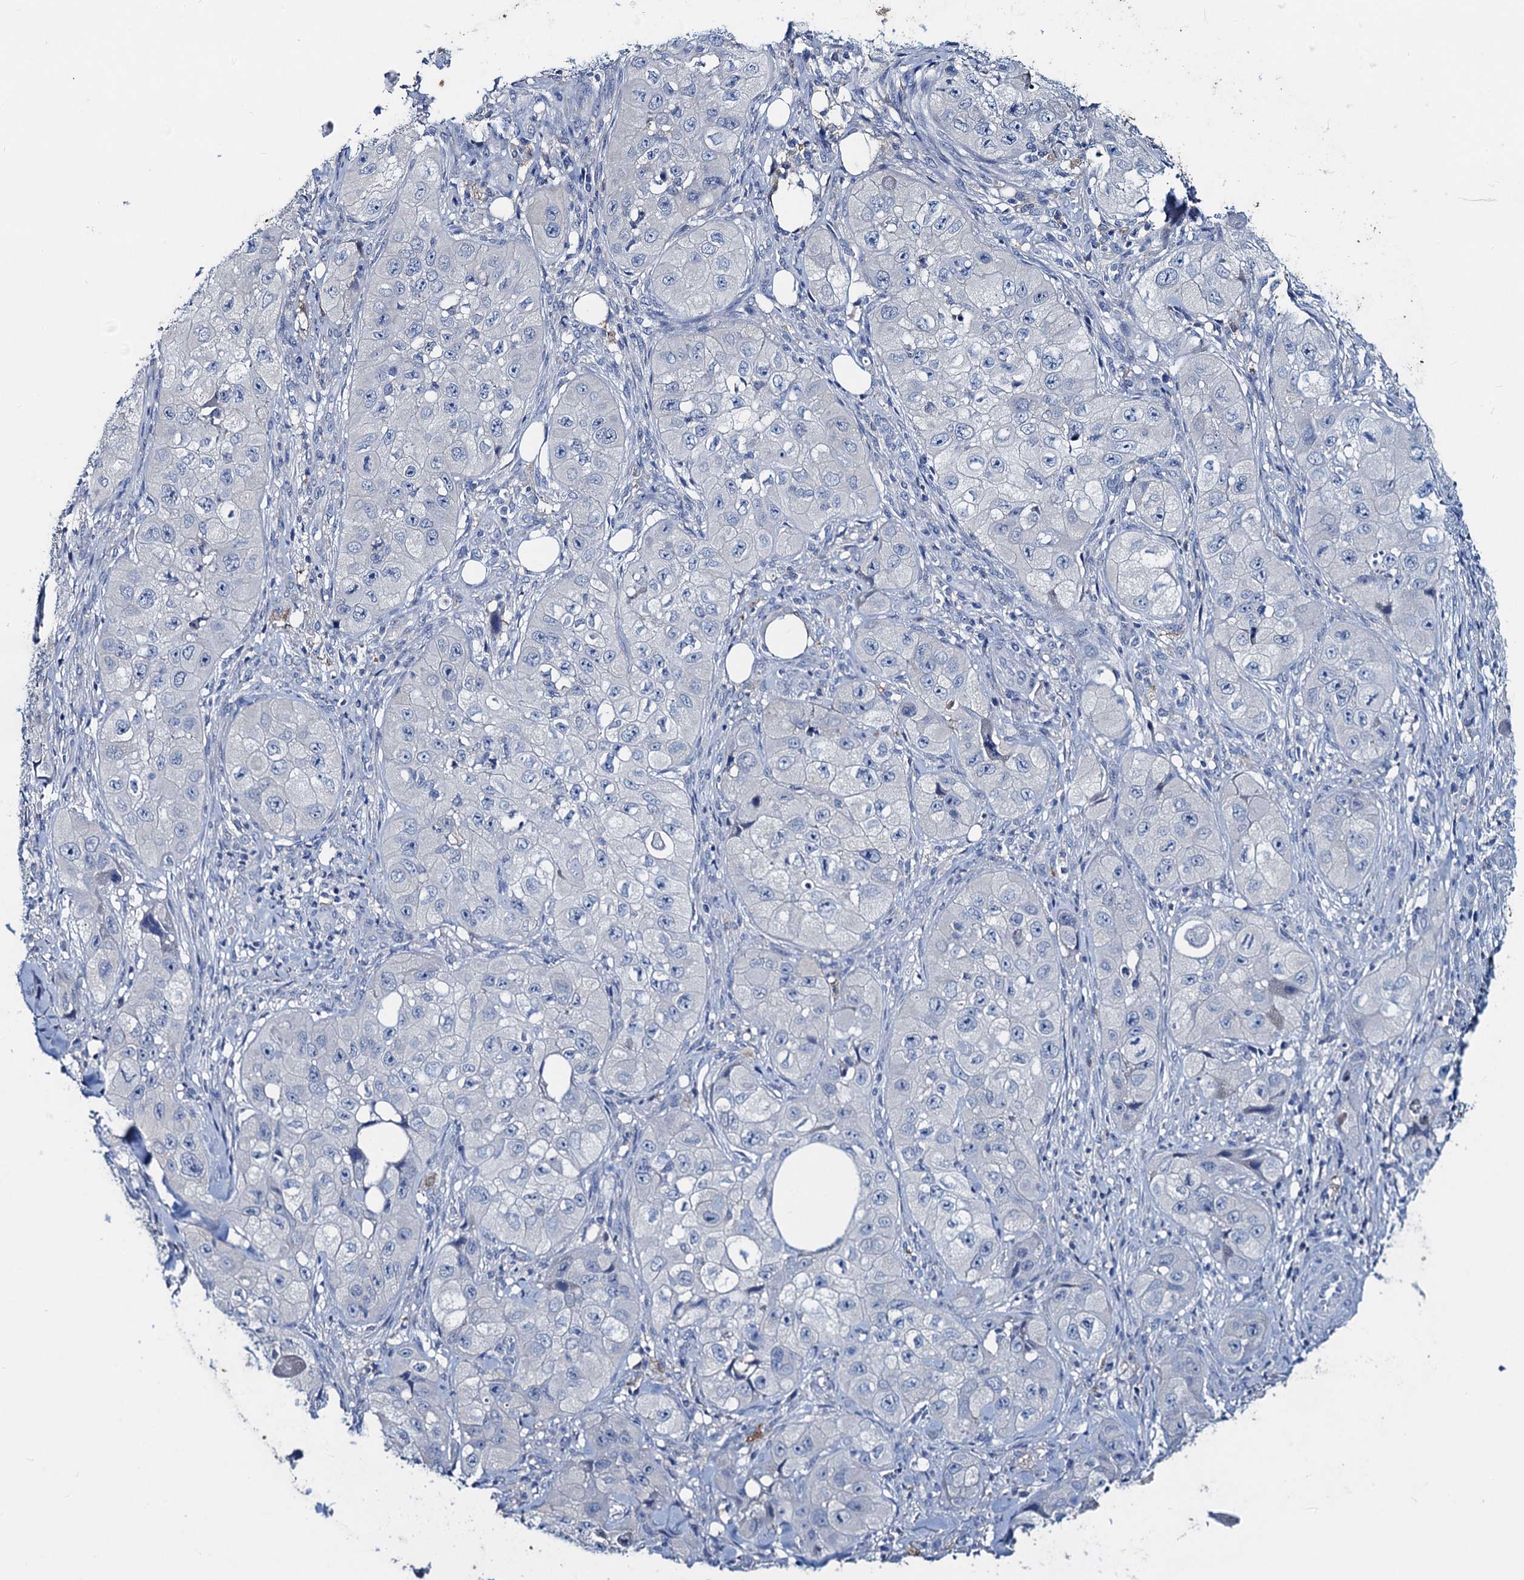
{"staining": {"intensity": "negative", "quantity": "none", "location": "none"}, "tissue": "skin cancer", "cell_type": "Tumor cells", "image_type": "cancer", "snomed": [{"axis": "morphology", "description": "Squamous cell carcinoma, NOS"}, {"axis": "topography", "description": "Skin"}, {"axis": "topography", "description": "Subcutis"}], "caption": "Skin squamous cell carcinoma stained for a protein using immunohistochemistry (IHC) demonstrates no positivity tumor cells.", "gene": "RTKN2", "patient": {"sex": "male", "age": 73}}